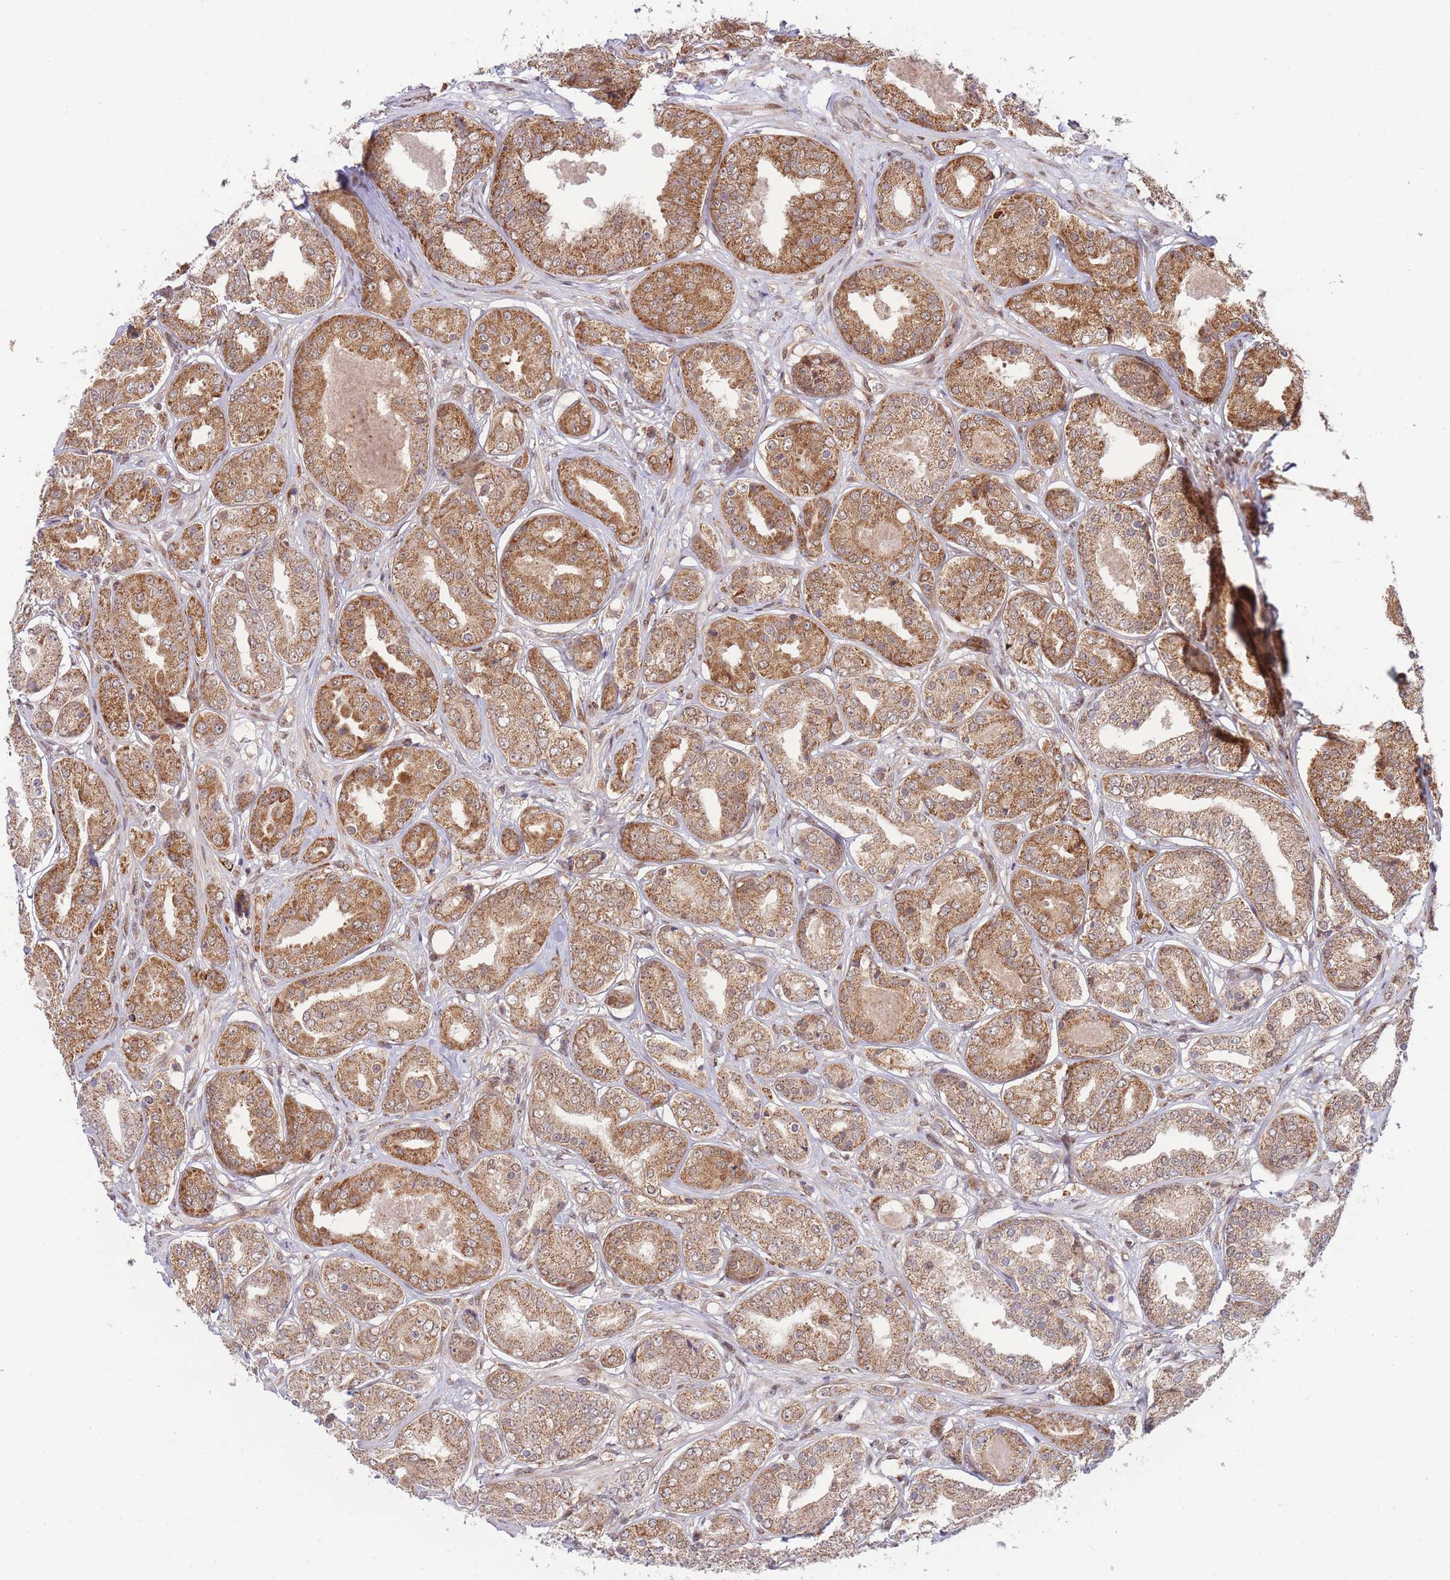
{"staining": {"intensity": "moderate", "quantity": ">75%", "location": "cytoplasmic/membranous"}, "tissue": "prostate cancer", "cell_type": "Tumor cells", "image_type": "cancer", "snomed": [{"axis": "morphology", "description": "Adenocarcinoma, High grade"}, {"axis": "topography", "description": "Prostate"}], "caption": "The image displays immunohistochemical staining of prostate high-grade adenocarcinoma. There is moderate cytoplasmic/membranous staining is seen in about >75% of tumor cells.", "gene": "BOD1L1", "patient": {"sex": "male", "age": 63}}